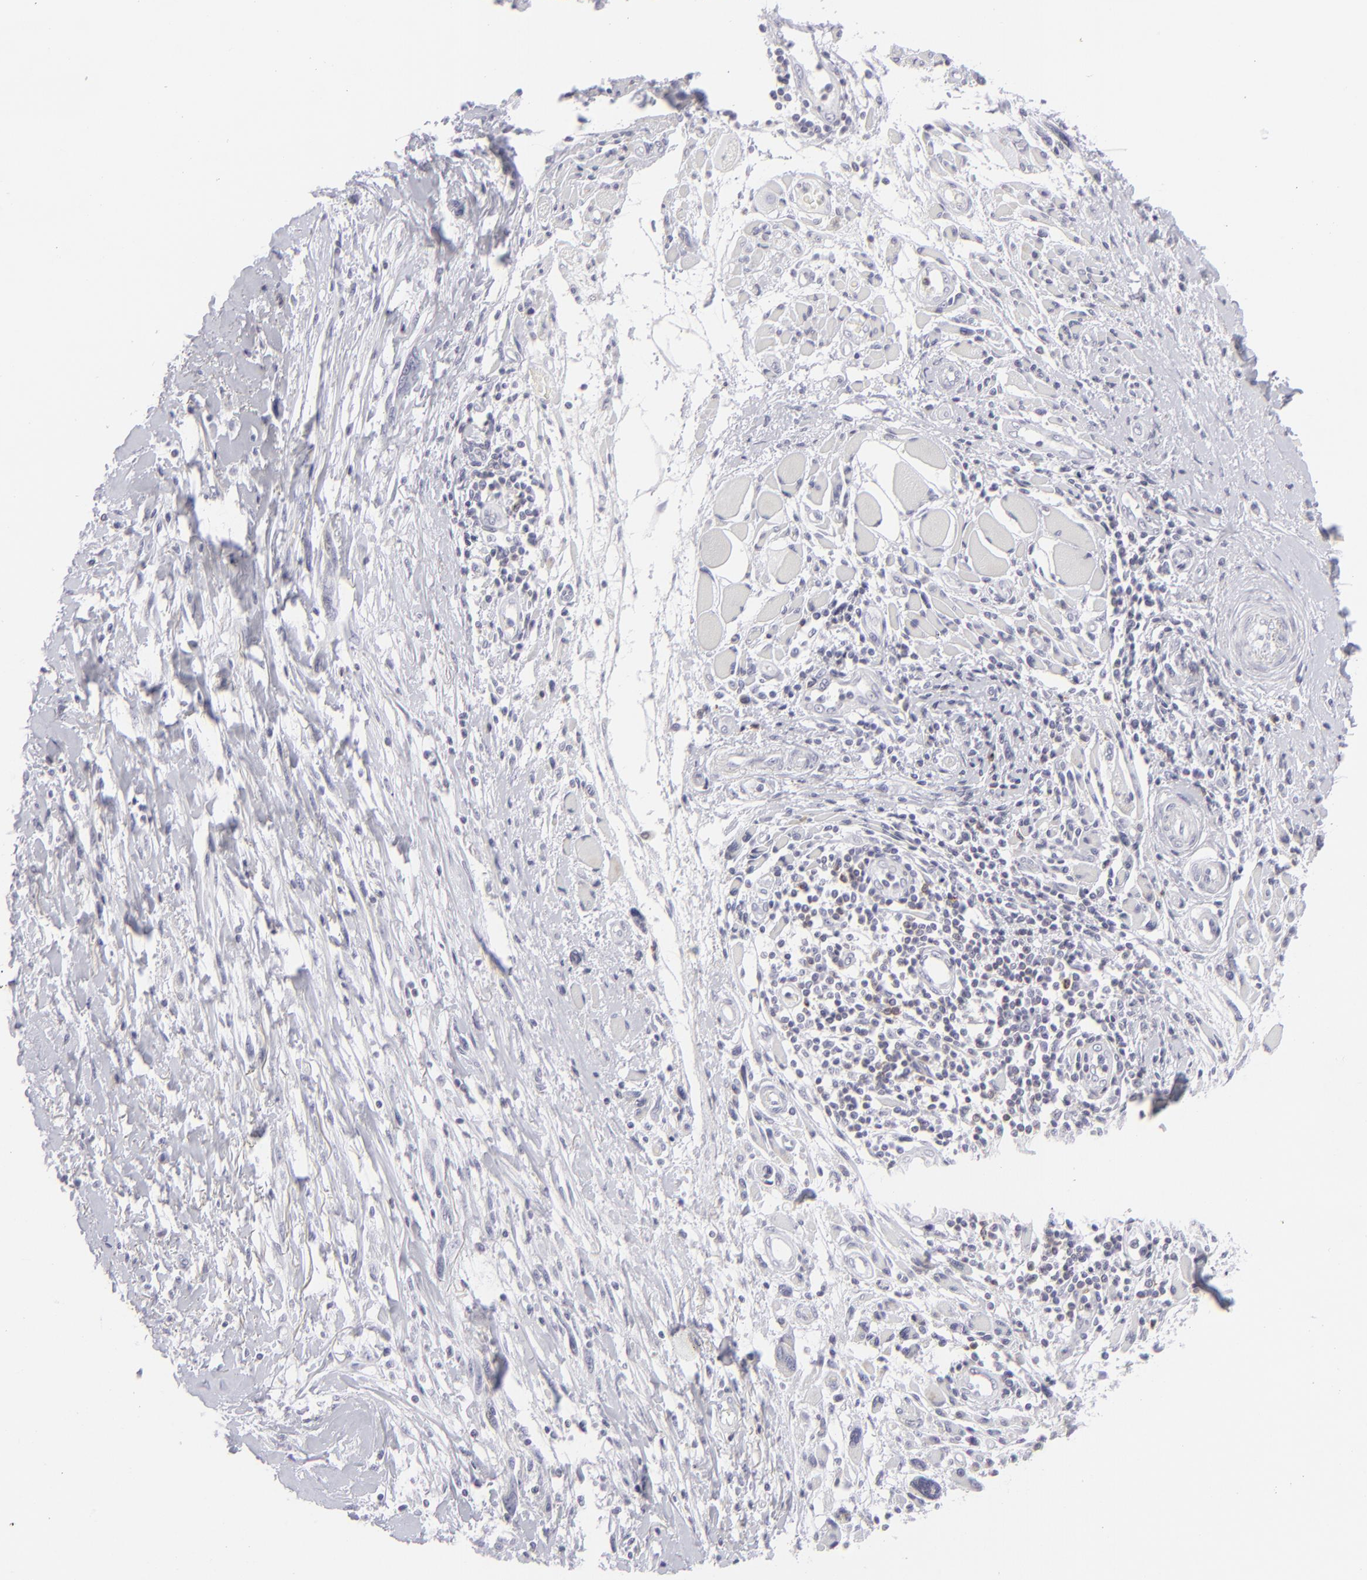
{"staining": {"intensity": "negative", "quantity": "none", "location": "none"}, "tissue": "melanoma", "cell_type": "Tumor cells", "image_type": "cancer", "snomed": [{"axis": "morphology", "description": "Malignant melanoma, NOS"}, {"axis": "topography", "description": "Skin"}], "caption": "High magnification brightfield microscopy of melanoma stained with DAB (brown) and counterstained with hematoxylin (blue): tumor cells show no significant expression.", "gene": "CD7", "patient": {"sex": "male", "age": 91}}